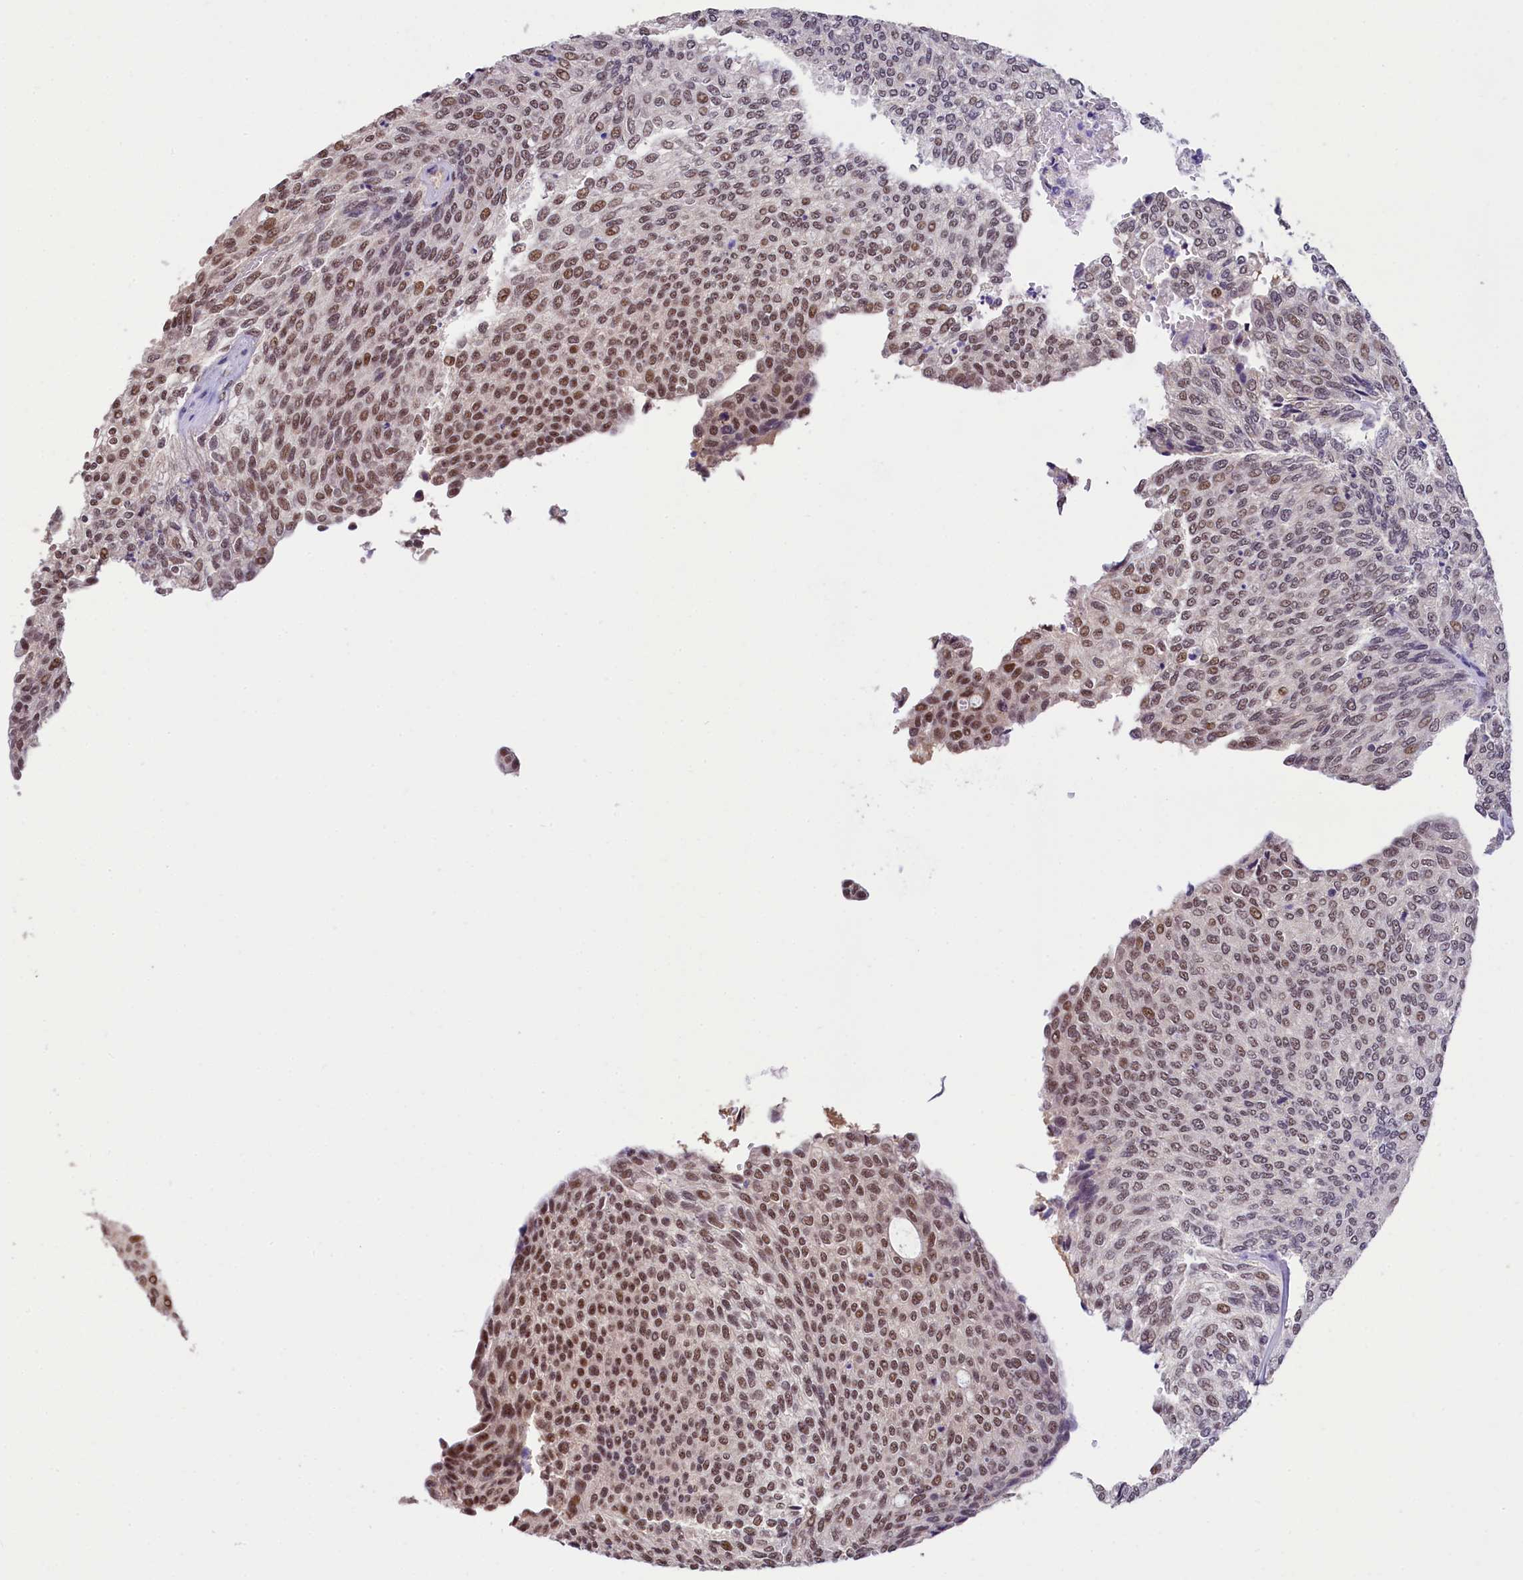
{"staining": {"intensity": "moderate", "quantity": "25%-75%", "location": "nuclear"}, "tissue": "urothelial cancer", "cell_type": "Tumor cells", "image_type": "cancer", "snomed": [{"axis": "morphology", "description": "Urothelial carcinoma, Low grade"}, {"axis": "topography", "description": "Urinary bladder"}], "caption": "A brown stain shows moderate nuclear positivity of a protein in human low-grade urothelial carcinoma tumor cells.", "gene": "HECTD4", "patient": {"sex": "female", "age": 79}}